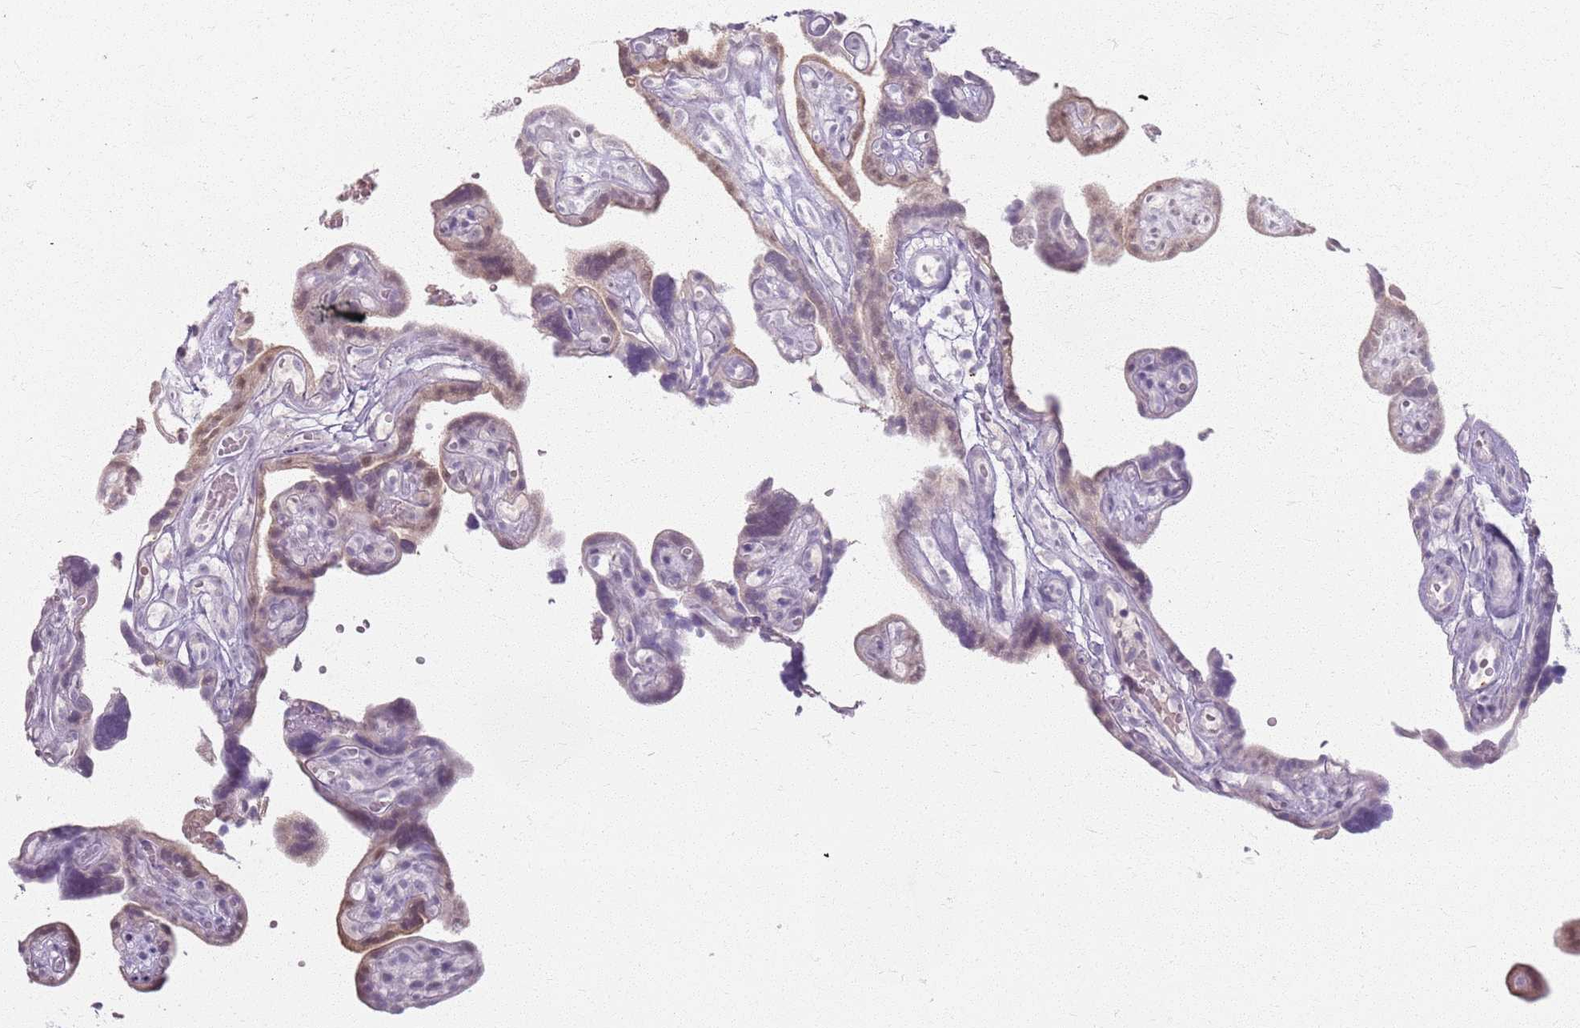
{"staining": {"intensity": "moderate", "quantity": "<25%", "location": "cytoplasmic/membranous"}, "tissue": "placenta", "cell_type": "Decidual cells", "image_type": "normal", "snomed": [{"axis": "morphology", "description": "Normal tissue, NOS"}, {"axis": "topography", "description": "Placenta"}], "caption": "Placenta stained with DAB IHC reveals low levels of moderate cytoplasmic/membranous positivity in about <25% of decidual cells.", "gene": "CRIPT", "patient": {"sex": "female", "age": 30}}